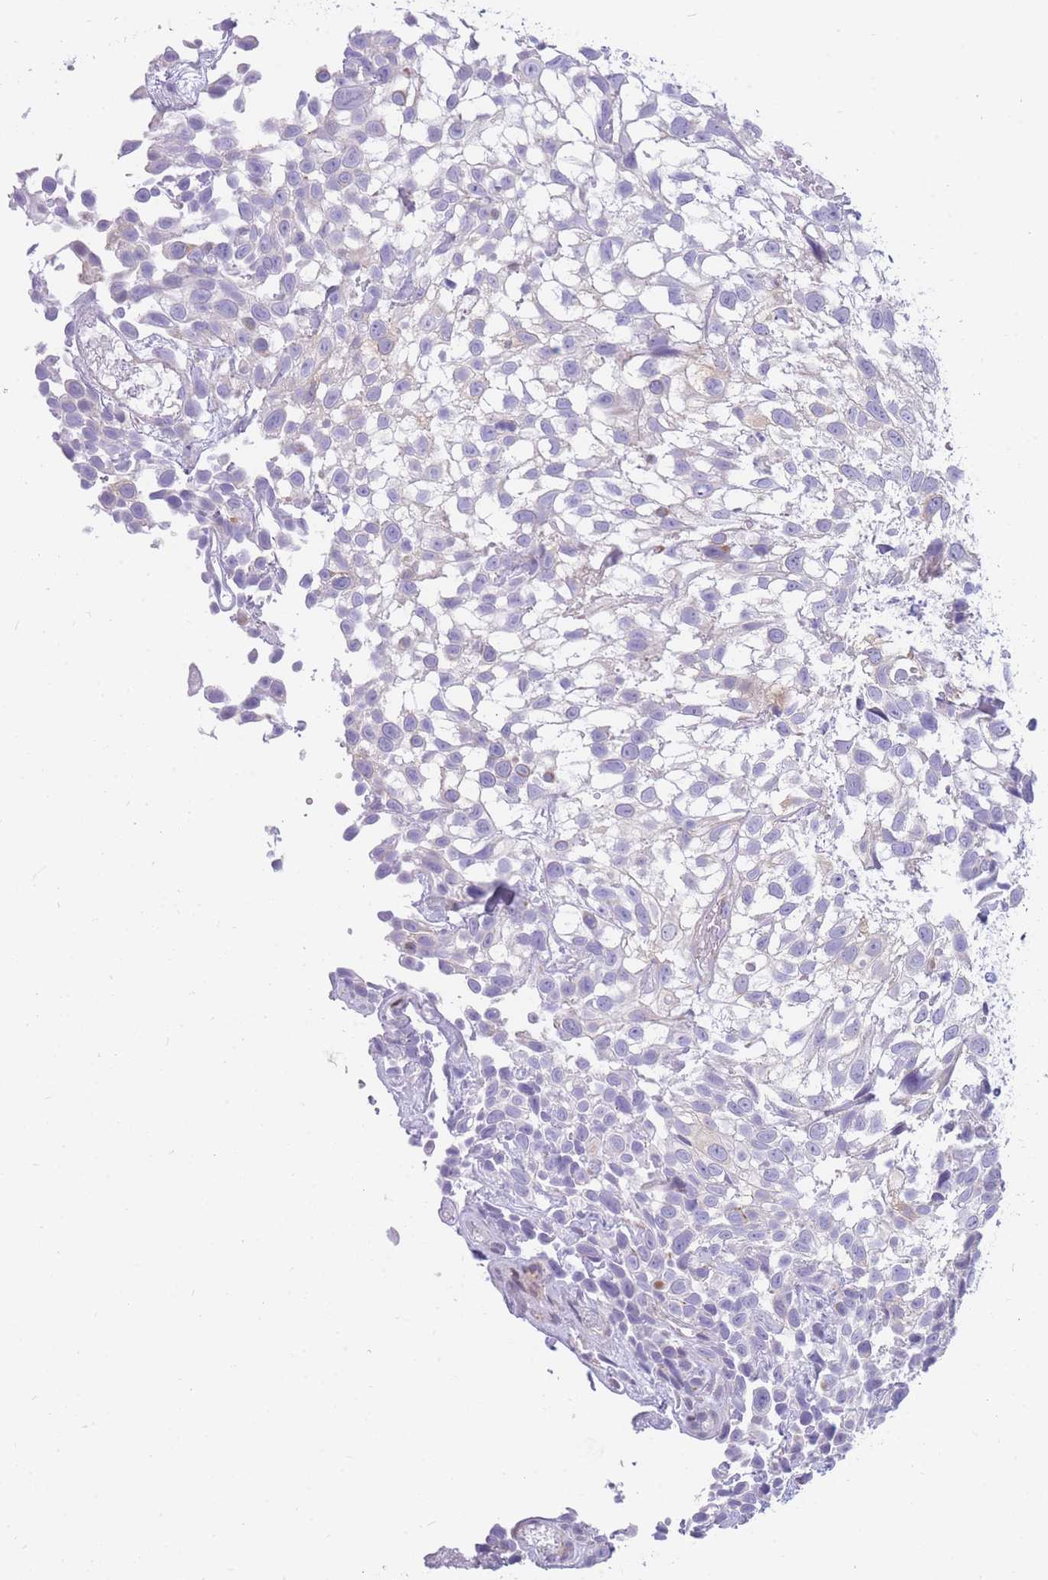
{"staining": {"intensity": "negative", "quantity": "none", "location": "none"}, "tissue": "urothelial cancer", "cell_type": "Tumor cells", "image_type": "cancer", "snomed": [{"axis": "morphology", "description": "Urothelial carcinoma, High grade"}, {"axis": "topography", "description": "Urinary bladder"}], "caption": "A high-resolution micrograph shows immunohistochemistry staining of high-grade urothelial carcinoma, which displays no significant staining in tumor cells. (Brightfield microscopy of DAB immunohistochemistry (IHC) at high magnification).", "gene": "MTSS2", "patient": {"sex": "male", "age": 56}}